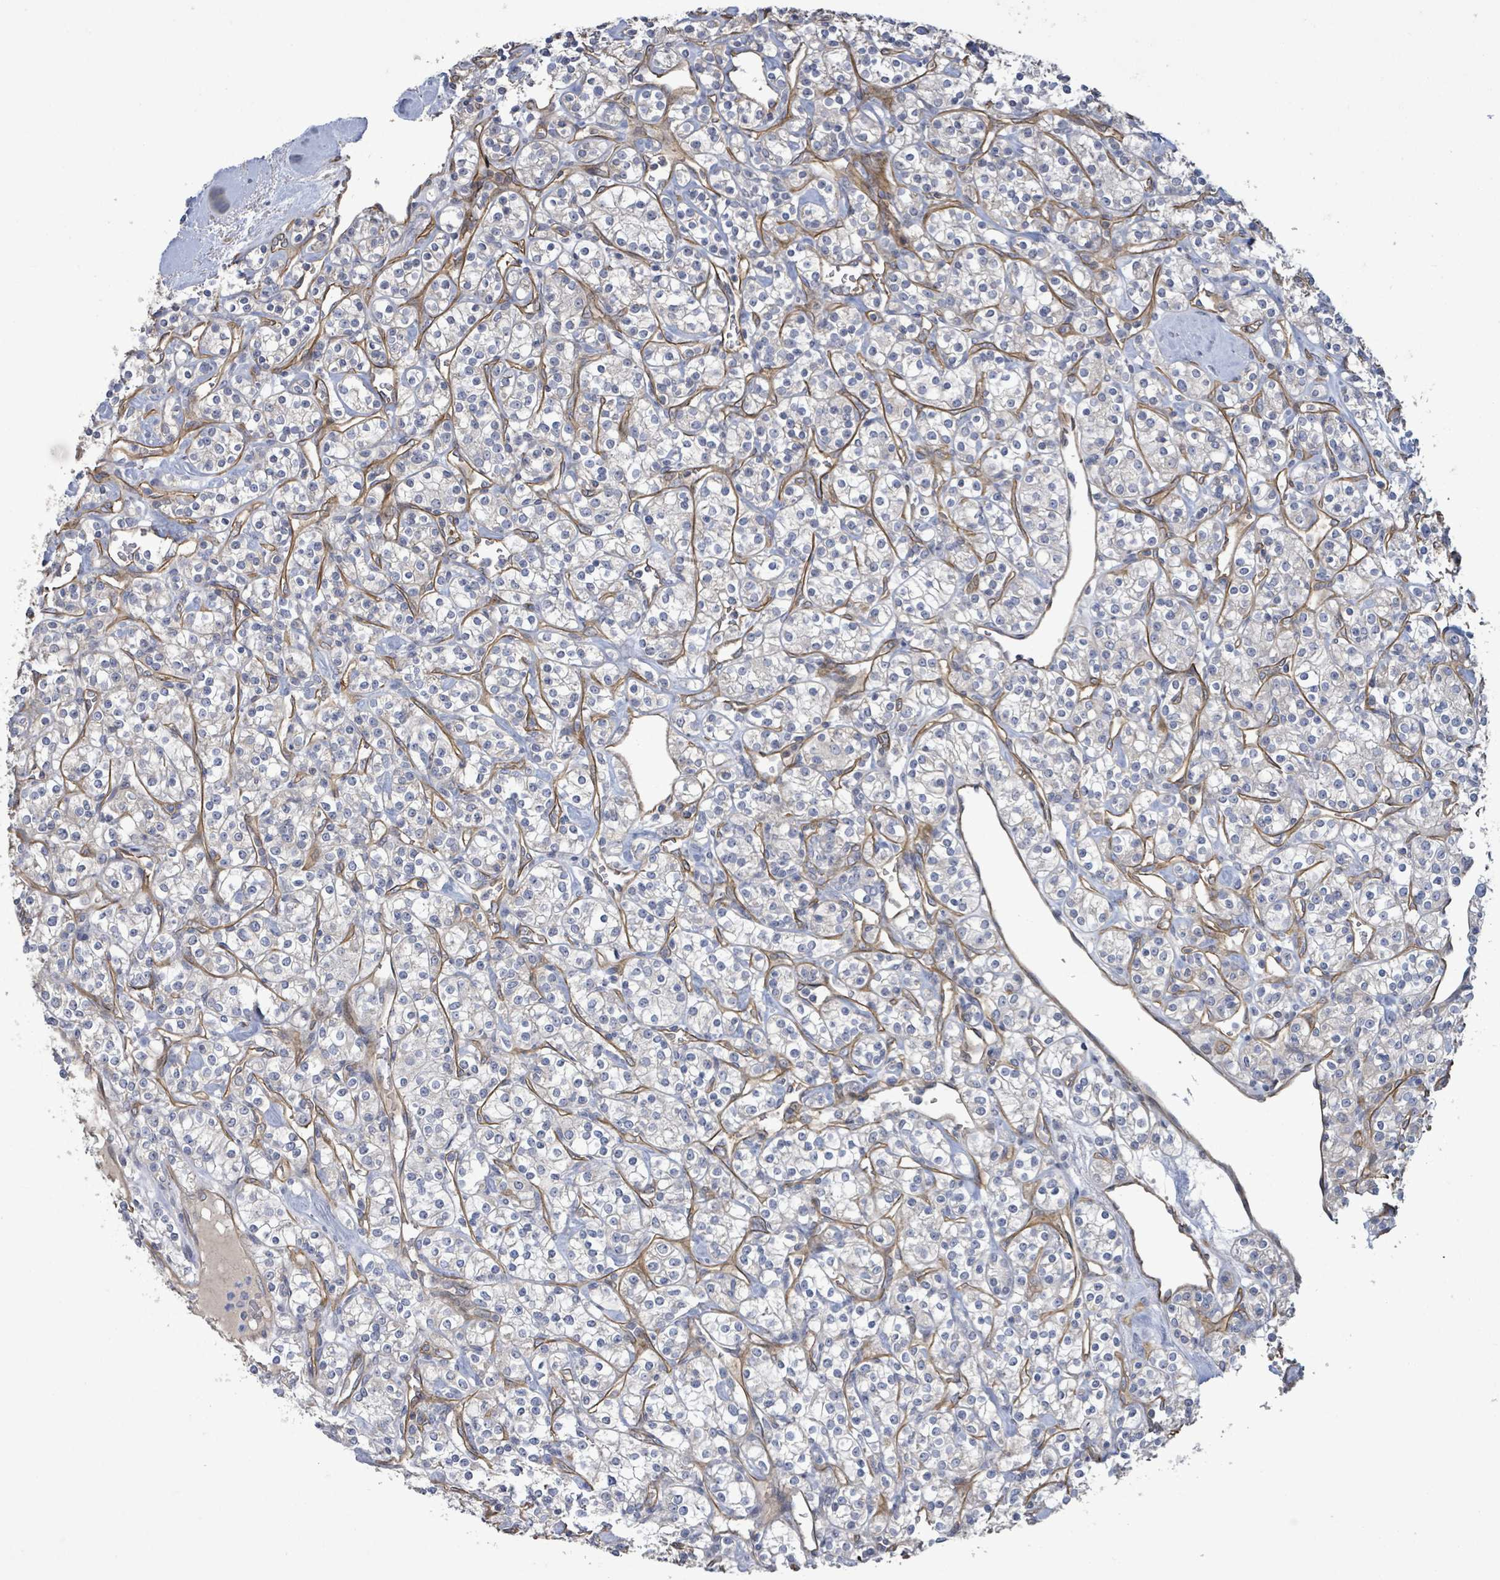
{"staining": {"intensity": "negative", "quantity": "none", "location": "none"}, "tissue": "renal cancer", "cell_type": "Tumor cells", "image_type": "cancer", "snomed": [{"axis": "morphology", "description": "Adenocarcinoma, NOS"}, {"axis": "topography", "description": "Kidney"}], "caption": "There is no significant expression in tumor cells of renal cancer (adenocarcinoma).", "gene": "KANK3", "patient": {"sex": "male", "age": 77}}